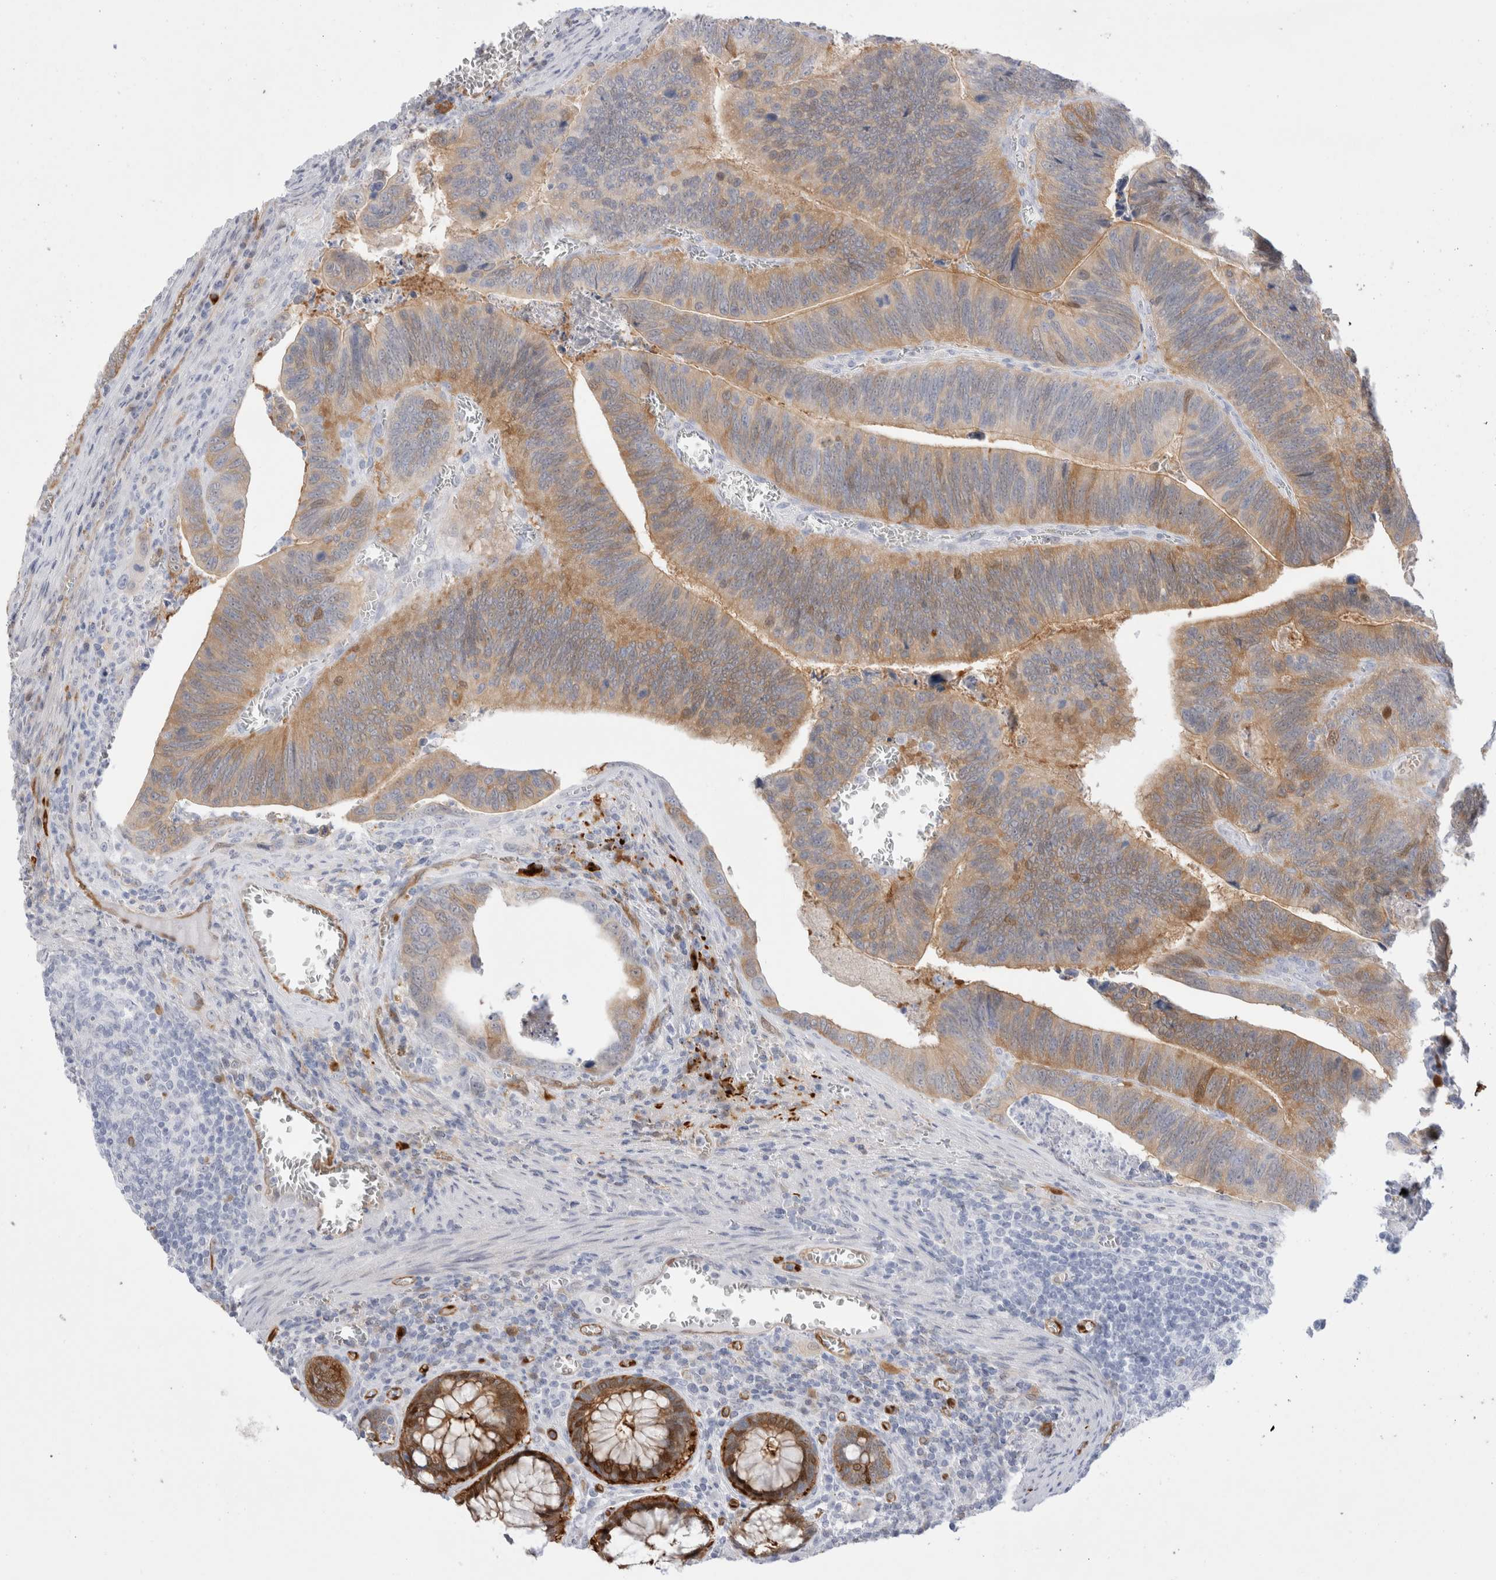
{"staining": {"intensity": "weak", "quantity": ">75%", "location": "cytoplasmic/membranous"}, "tissue": "colorectal cancer", "cell_type": "Tumor cells", "image_type": "cancer", "snomed": [{"axis": "morphology", "description": "Inflammation, NOS"}, {"axis": "morphology", "description": "Adenocarcinoma, NOS"}, {"axis": "topography", "description": "Colon"}], "caption": "Colorectal adenocarcinoma stained with DAB (3,3'-diaminobenzidine) IHC exhibits low levels of weak cytoplasmic/membranous positivity in about >75% of tumor cells.", "gene": "NAPEPLD", "patient": {"sex": "male", "age": 72}}